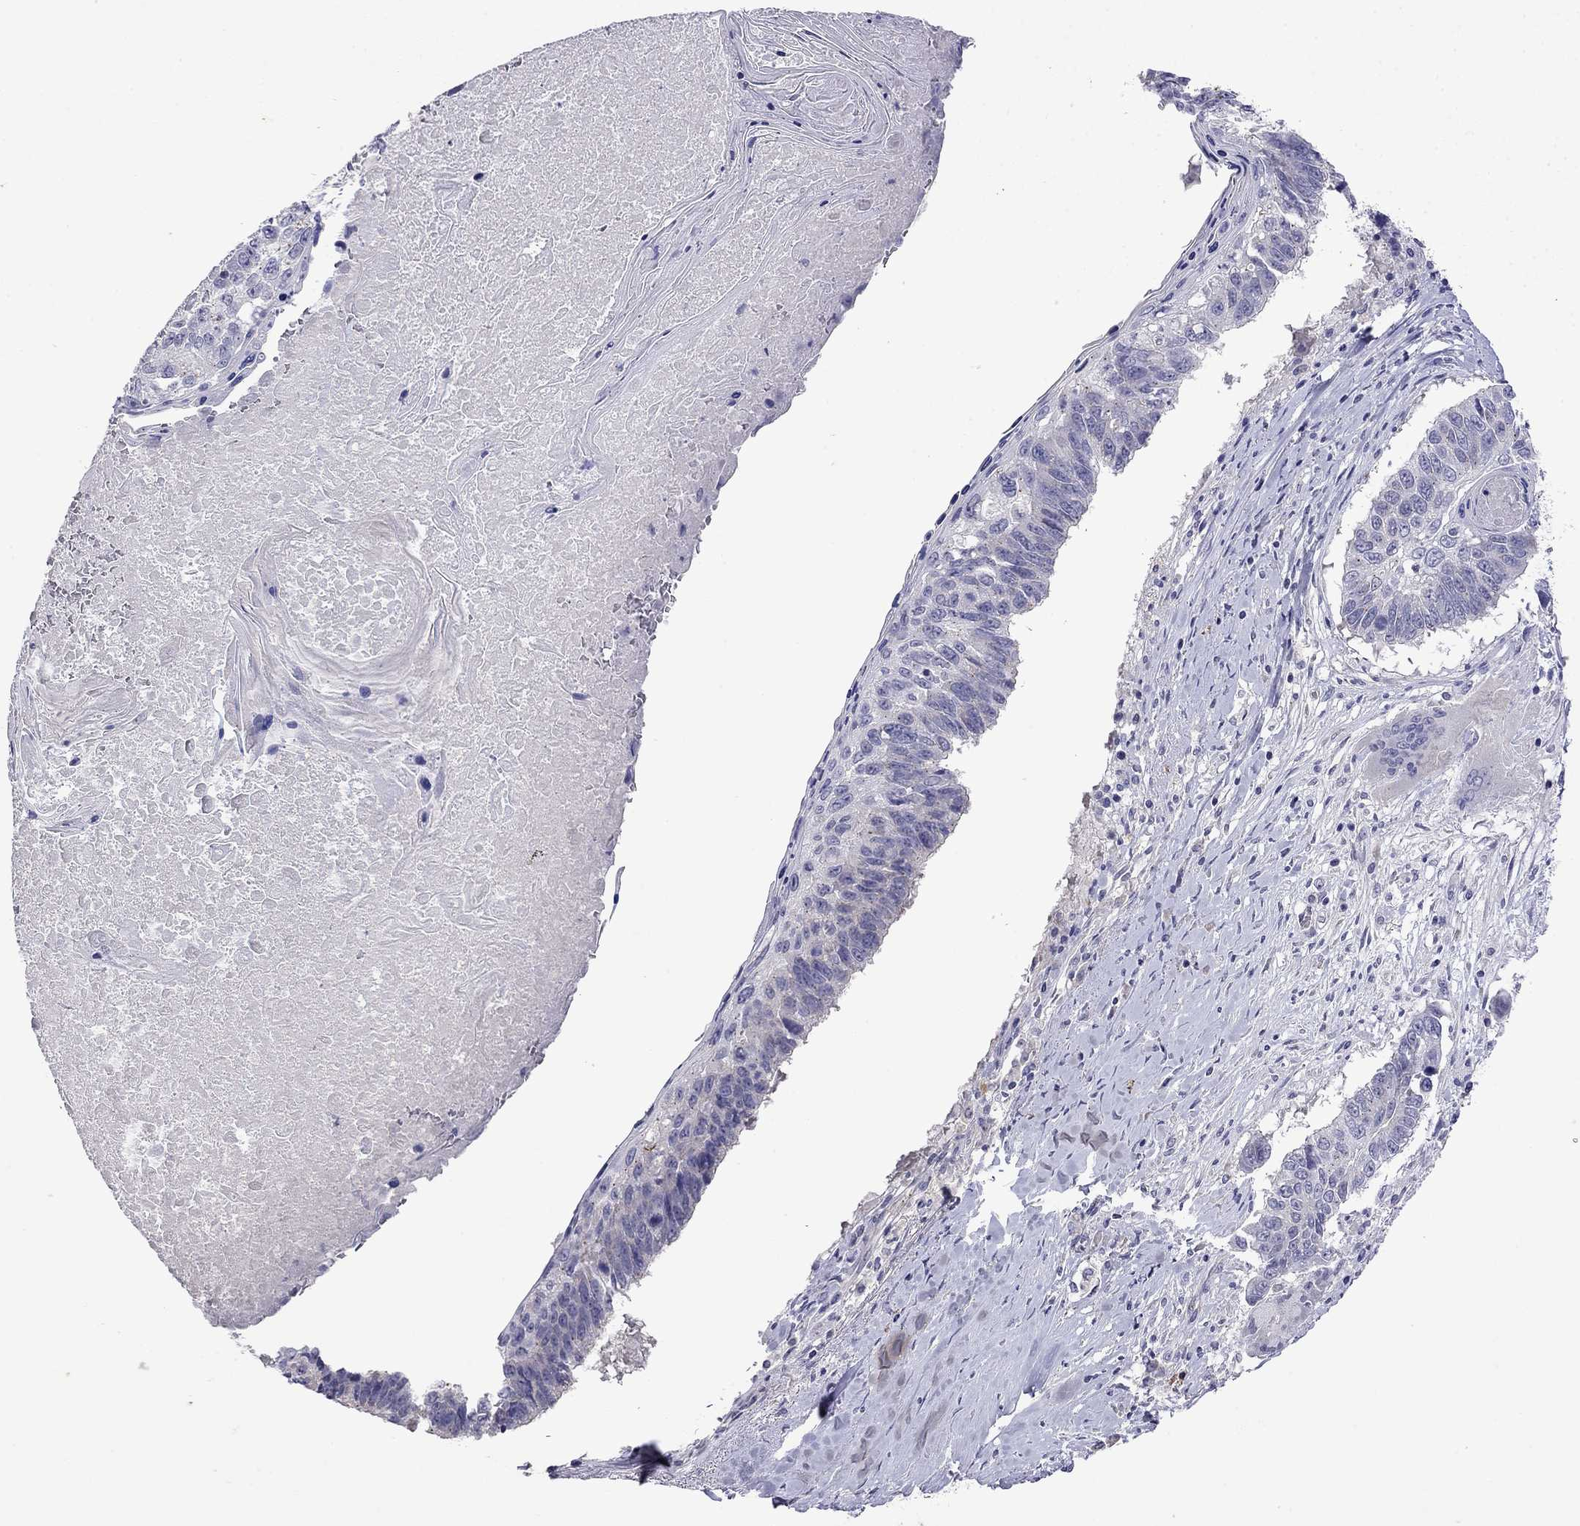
{"staining": {"intensity": "negative", "quantity": "none", "location": "none"}, "tissue": "lung cancer", "cell_type": "Tumor cells", "image_type": "cancer", "snomed": [{"axis": "morphology", "description": "Squamous cell carcinoma, NOS"}, {"axis": "topography", "description": "Lung"}], "caption": "Immunohistochemistry of lung cancer (squamous cell carcinoma) shows no positivity in tumor cells.", "gene": "WNK3", "patient": {"sex": "male", "age": 73}}